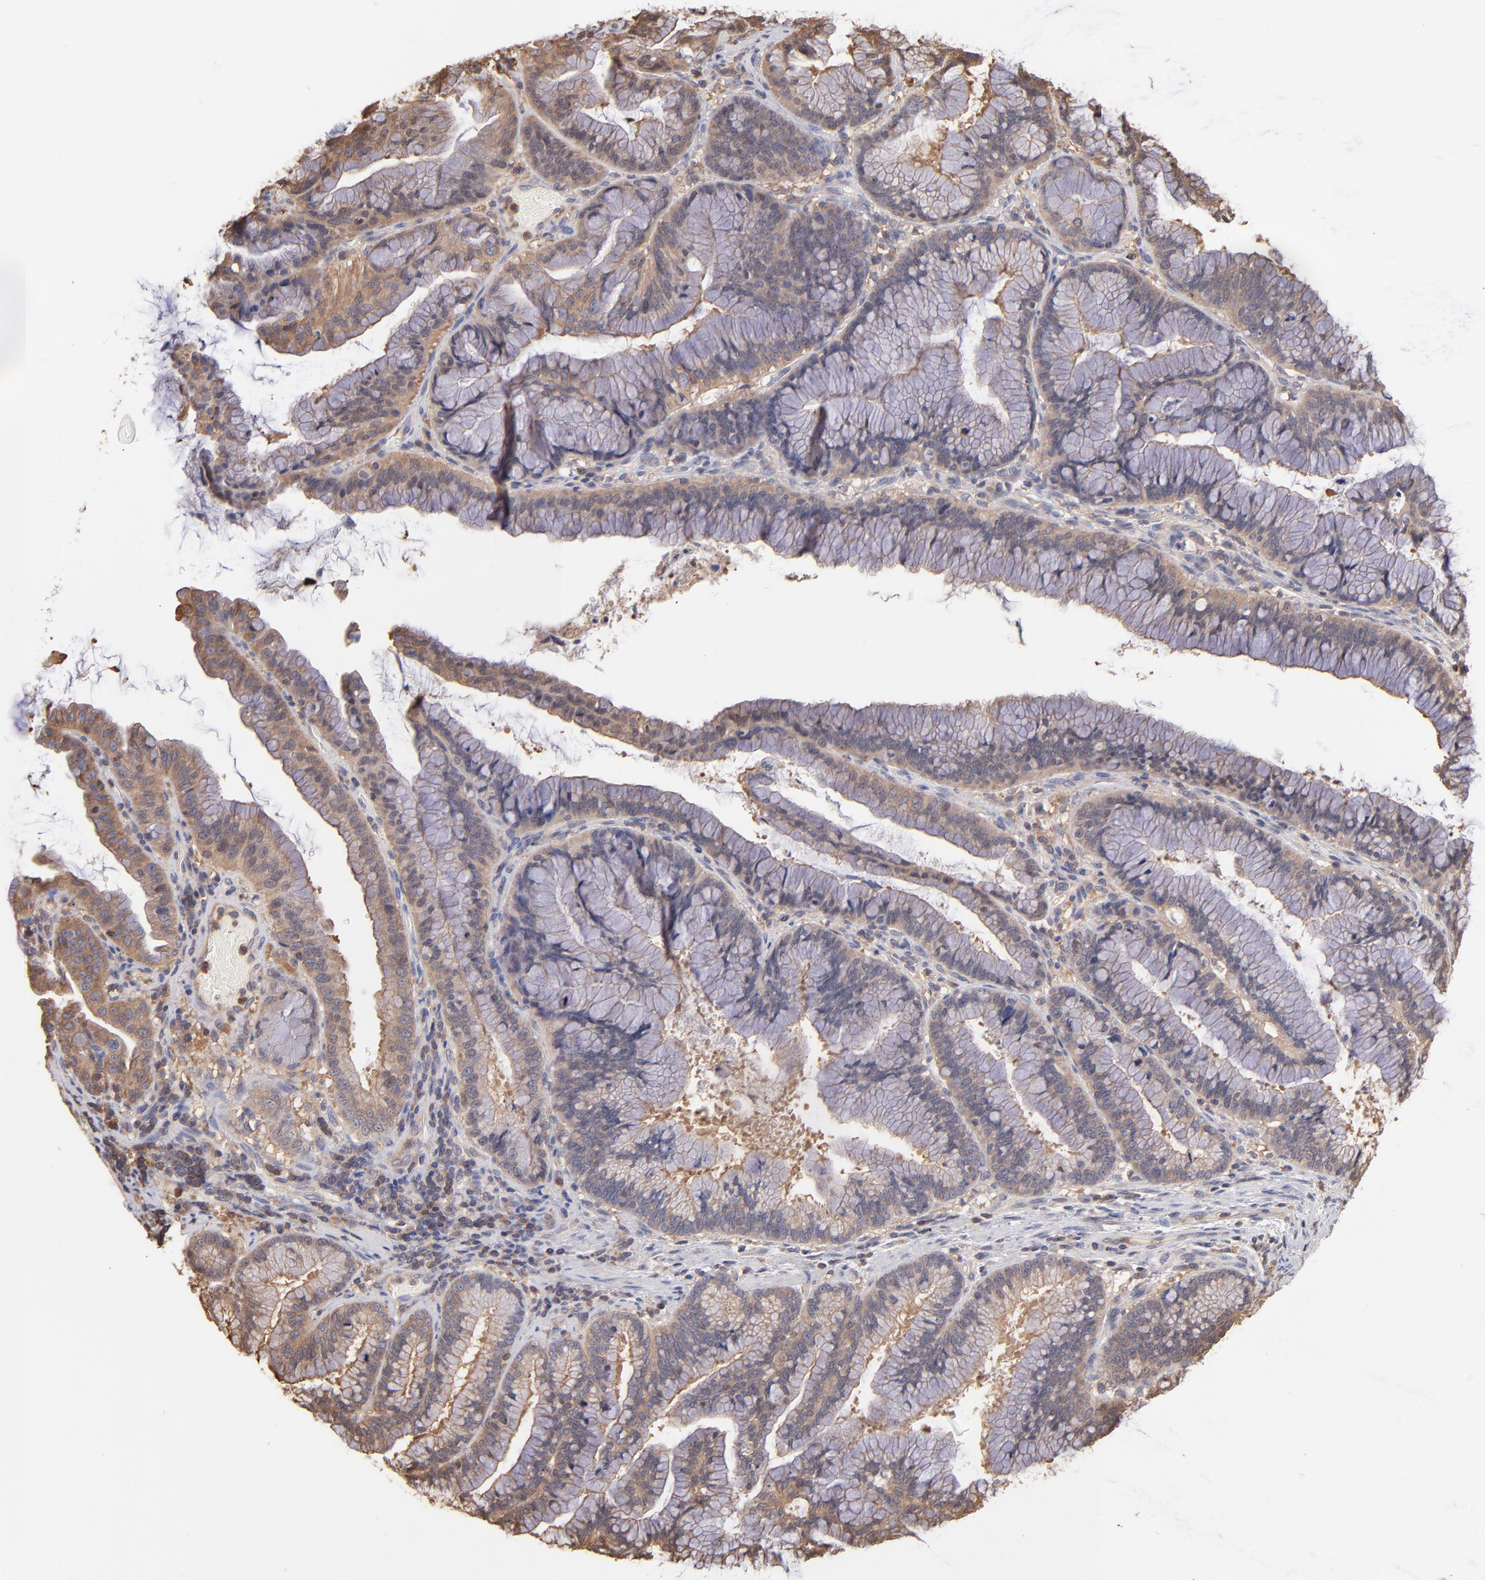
{"staining": {"intensity": "moderate", "quantity": ">75%", "location": "cytoplasmic/membranous"}, "tissue": "pancreatic cancer", "cell_type": "Tumor cells", "image_type": "cancer", "snomed": [{"axis": "morphology", "description": "Adenocarcinoma, NOS"}, {"axis": "topography", "description": "Pancreas"}], "caption": "Immunohistochemistry (IHC) of human pancreatic cancer shows medium levels of moderate cytoplasmic/membranous positivity in about >75% of tumor cells.", "gene": "MAP2K2", "patient": {"sex": "female", "age": 64}}